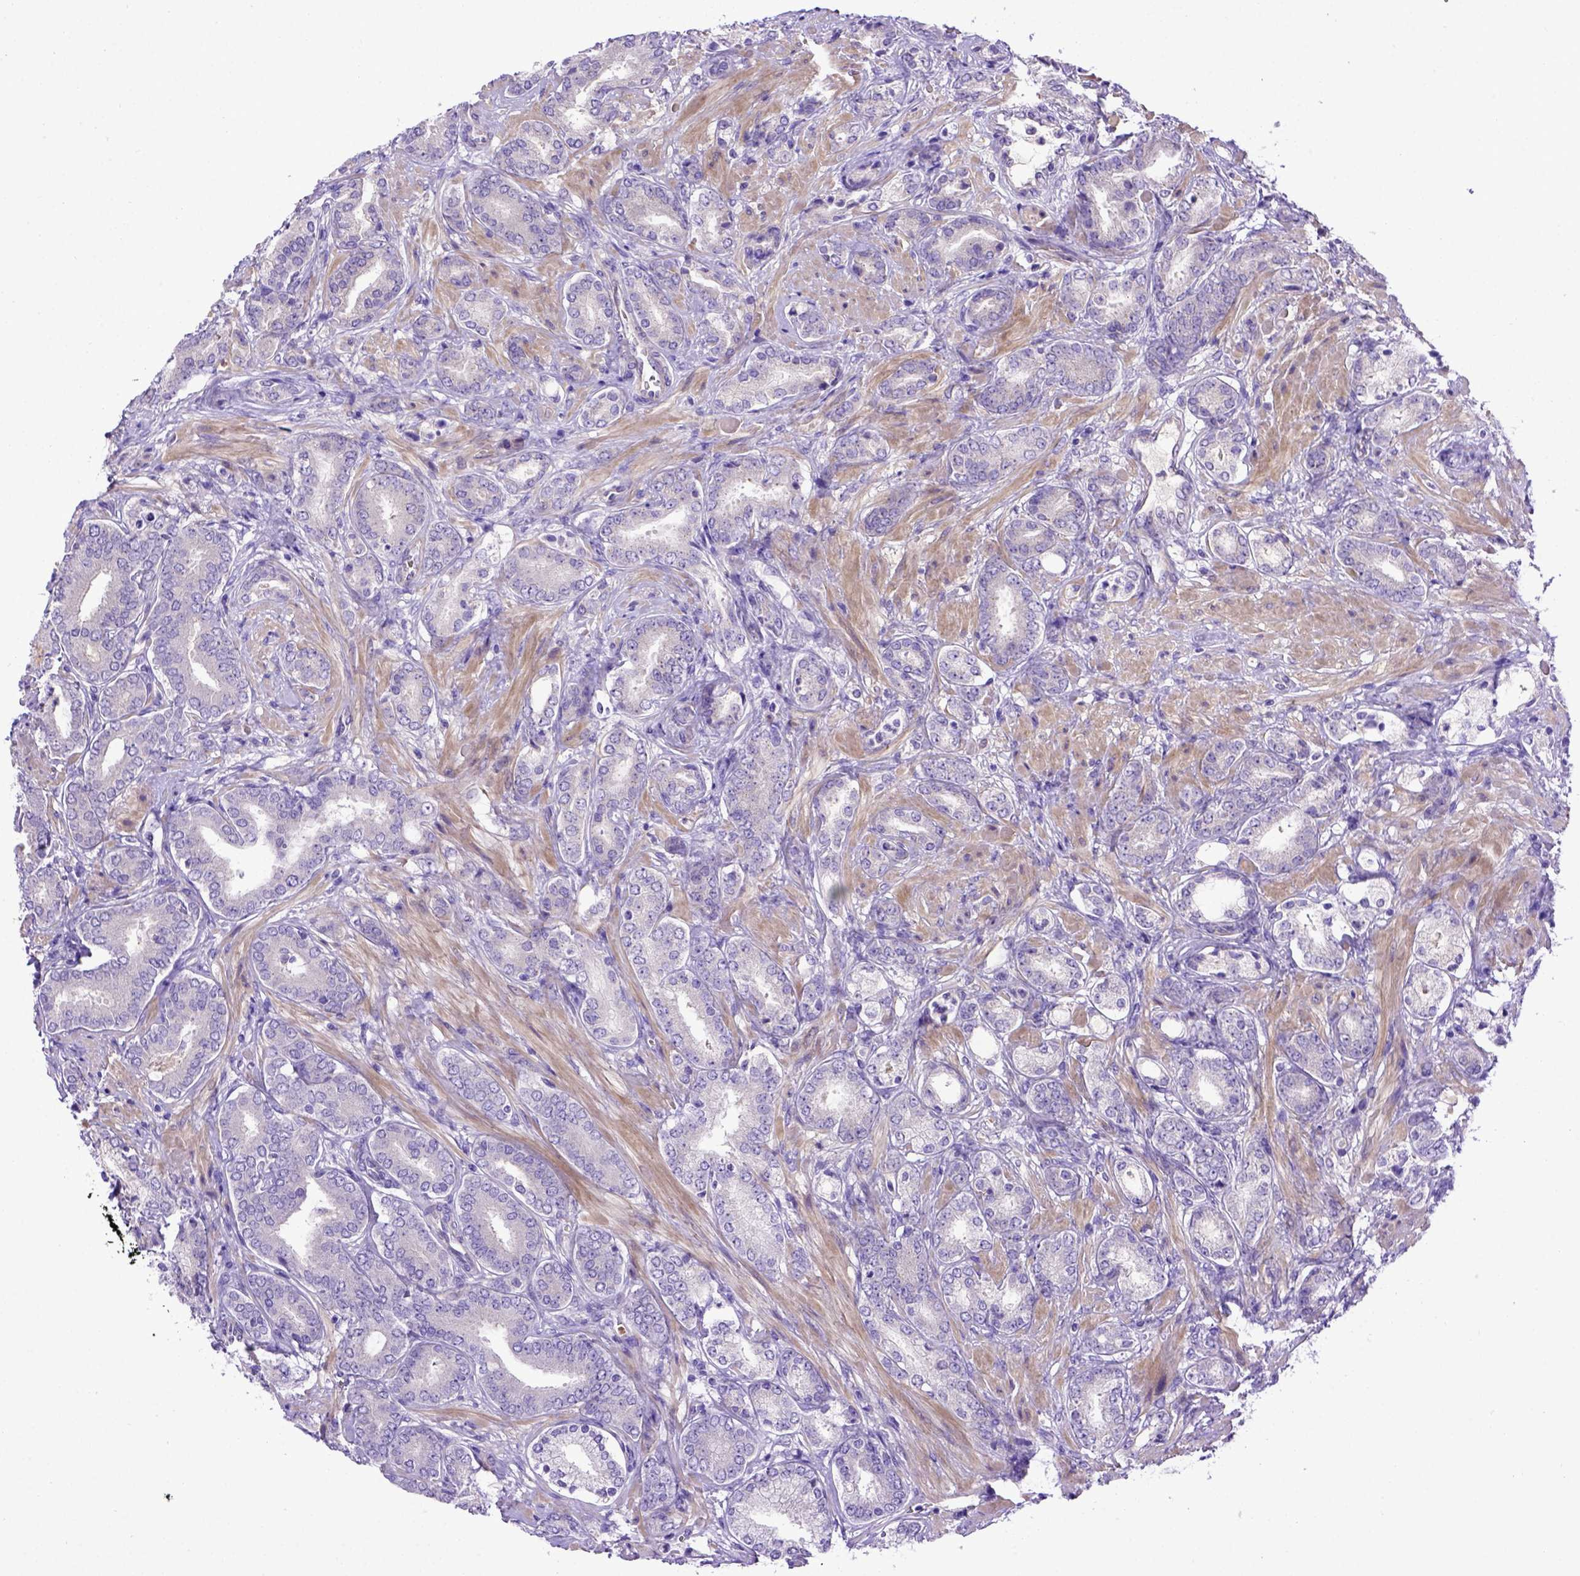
{"staining": {"intensity": "negative", "quantity": "none", "location": "none"}, "tissue": "prostate cancer", "cell_type": "Tumor cells", "image_type": "cancer", "snomed": [{"axis": "morphology", "description": "Adenocarcinoma, High grade"}, {"axis": "topography", "description": "Prostate"}], "caption": "Immunohistochemistry (IHC) histopathology image of prostate cancer stained for a protein (brown), which reveals no staining in tumor cells.", "gene": "ADAM12", "patient": {"sex": "male", "age": 56}}